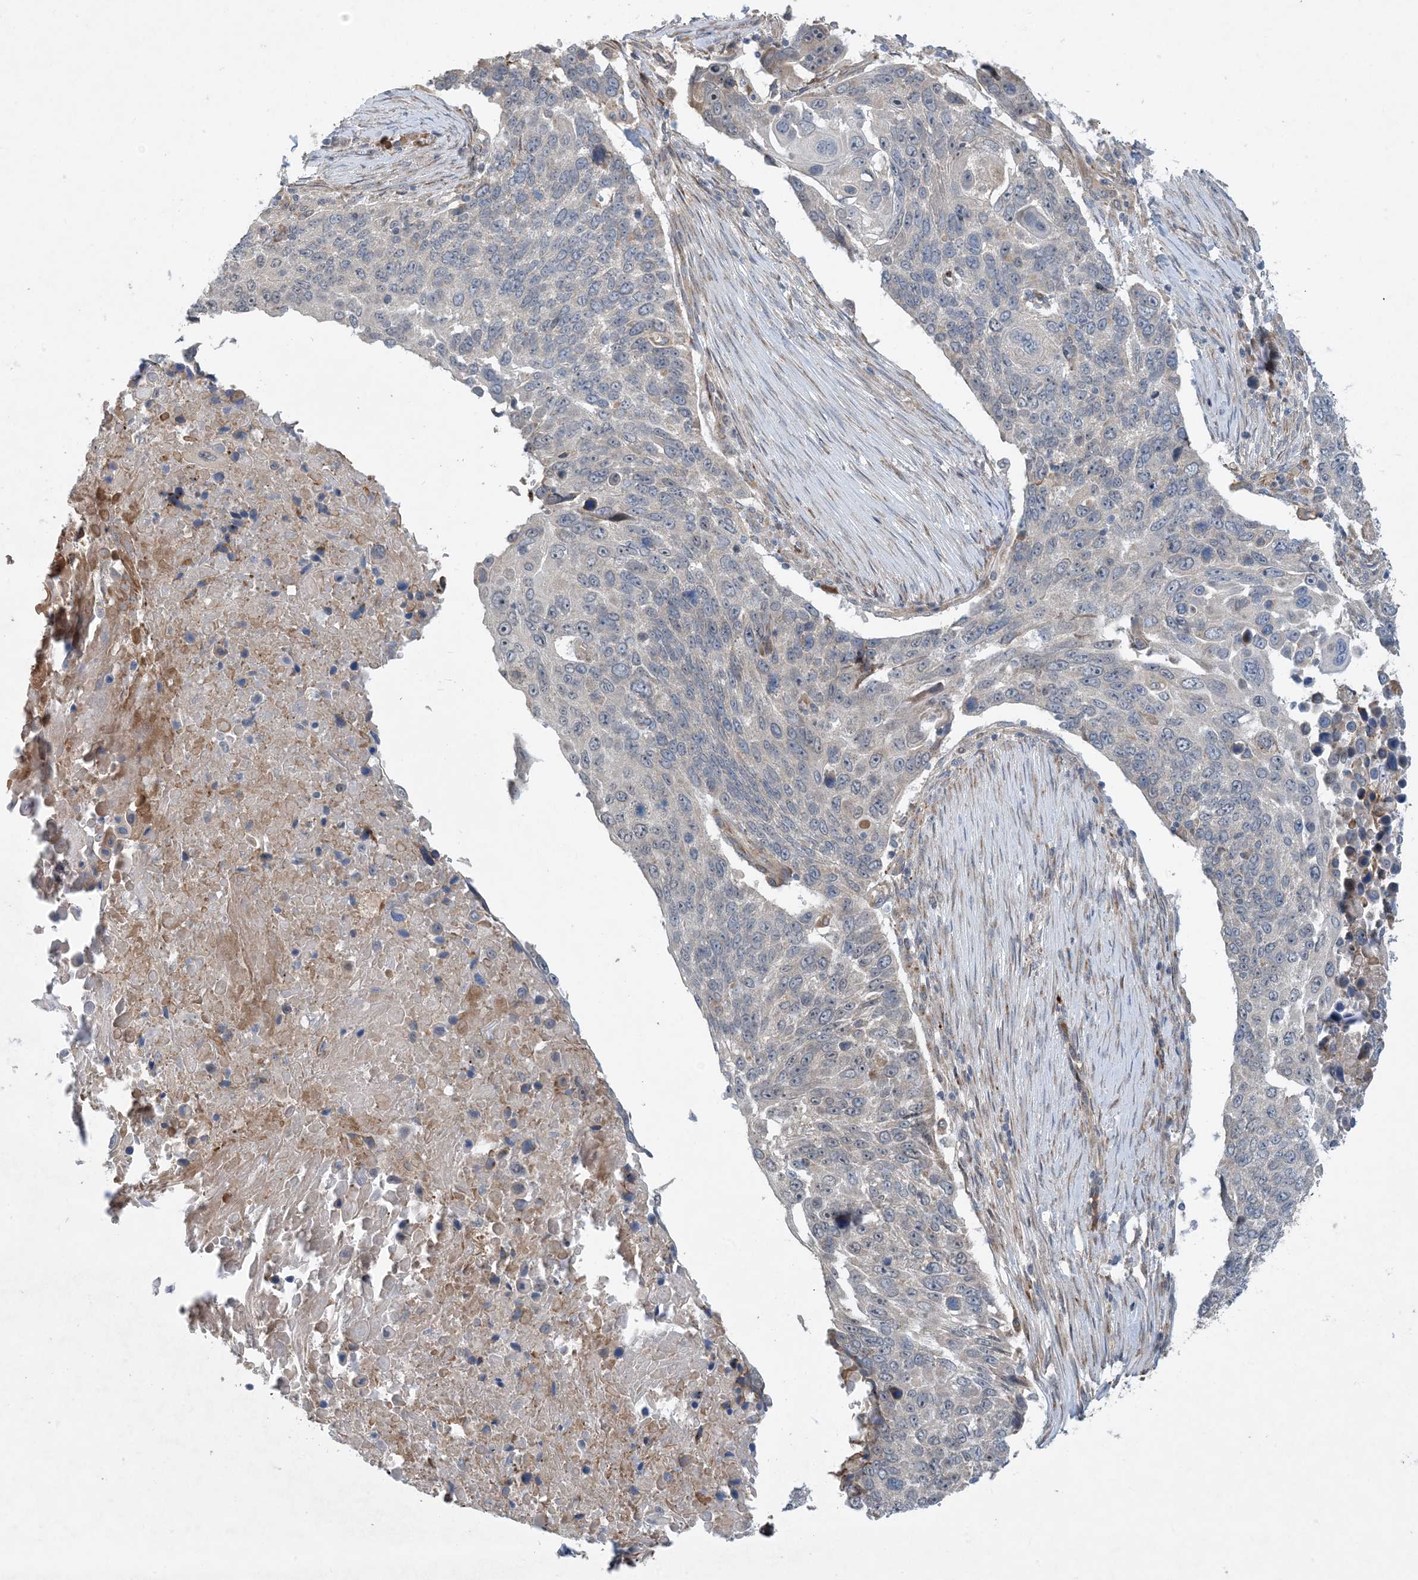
{"staining": {"intensity": "negative", "quantity": "none", "location": "none"}, "tissue": "lung cancer", "cell_type": "Tumor cells", "image_type": "cancer", "snomed": [{"axis": "morphology", "description": "Squamous cell carcinoma, NOS"}, {"axis": "topography", "description": "Lung"}], "caption": "Immunohistochemistry histopathology image of neoplastic tissue: squamous cell carcinoma (lung) stained with DAB (3,3'-diaminobenzidine) displays no significant protein expression in tumor cells.", "gene": "PHOSPHO2", "patient": {"sex": "male", "age": 66}}